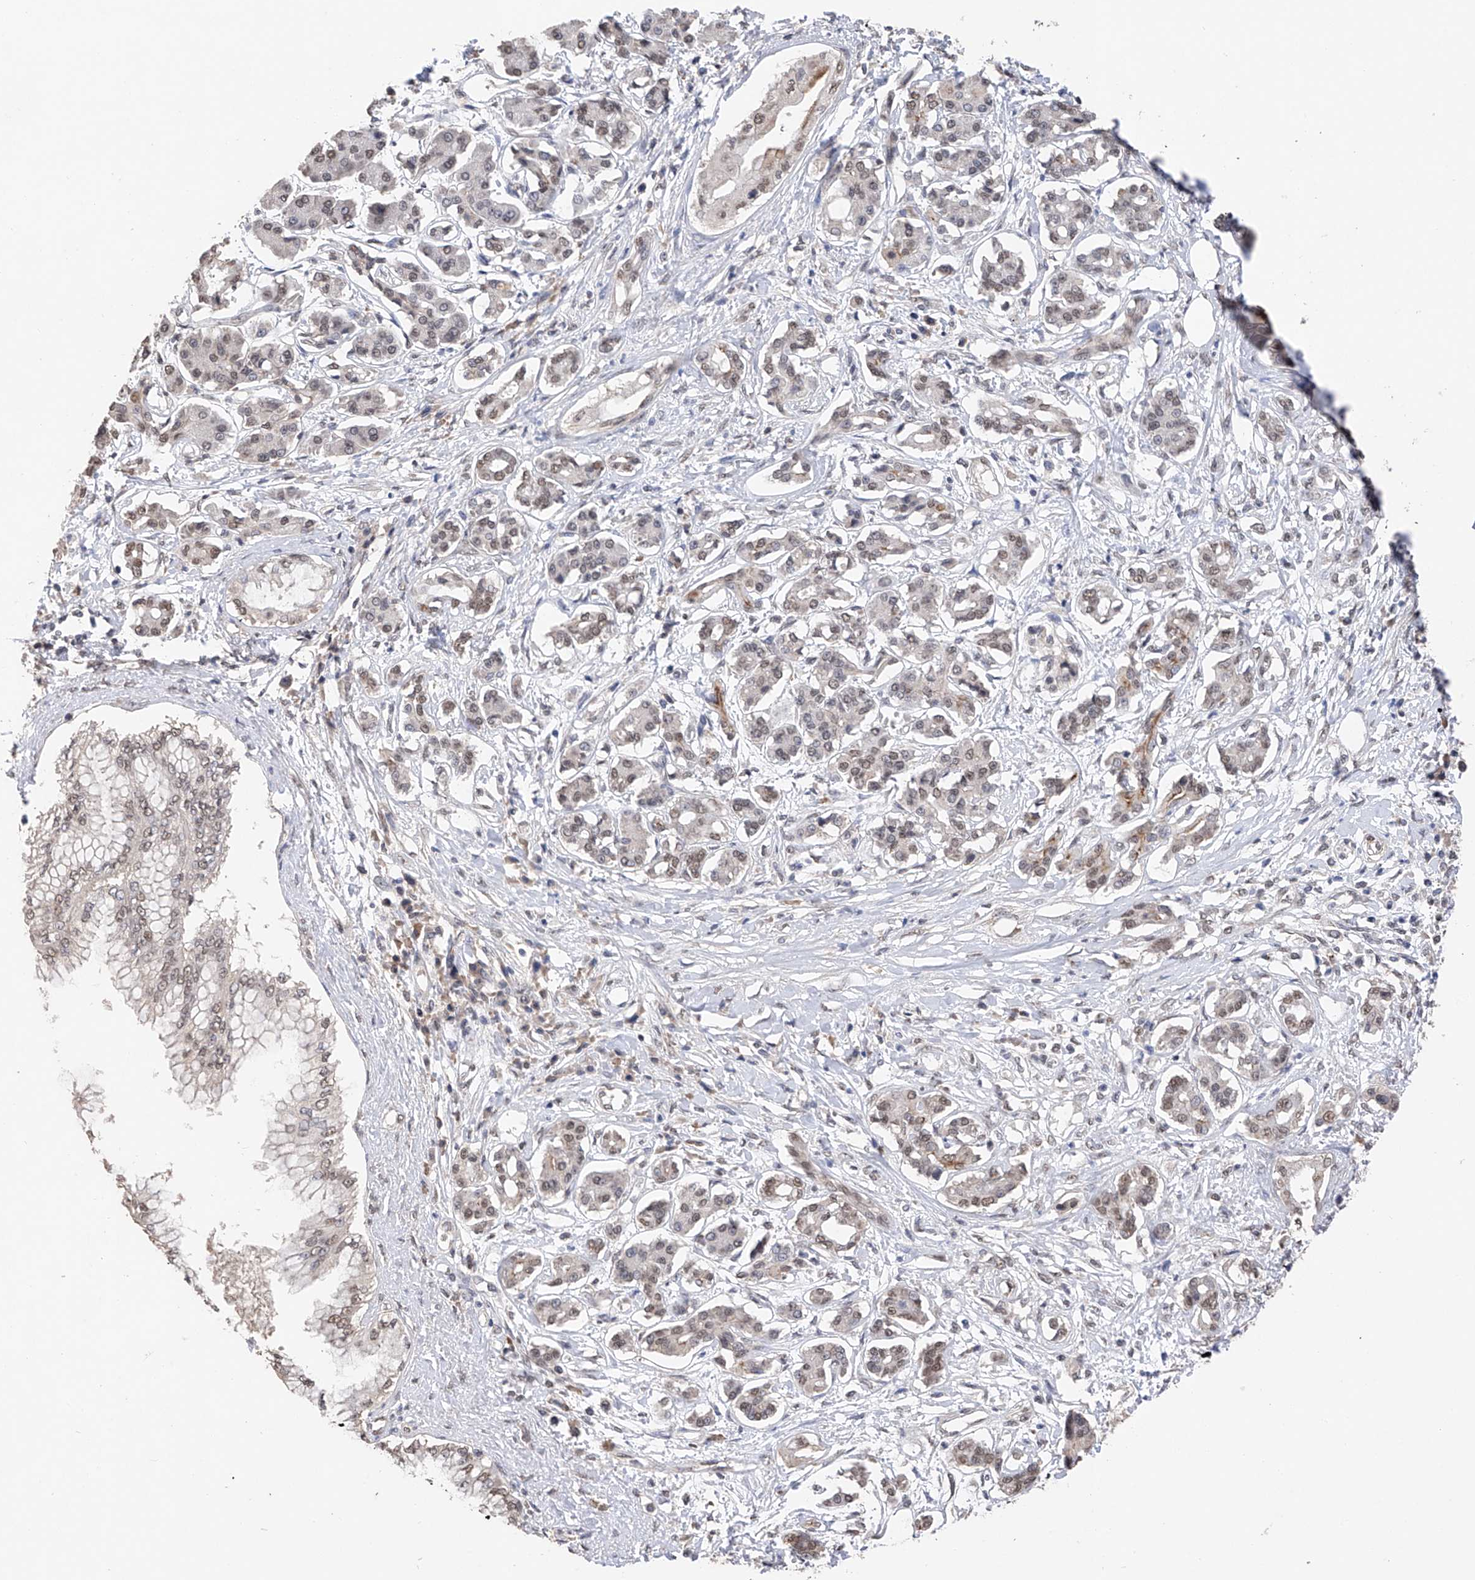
{"staining": {"intensity": "weak", "quantity": ">75%", "location": "nuclear"}, "tissue": "pancreatic cancer", "cell_type": "Tumor cells", "image_type": "cancer", "snomed": [{"axis": "morphology", "description": "Adenocarcinoma, NOS"}, {"axis": "topography", "description": "Pancreas"}], "caption": "This image shows immunohistochemistry staining of human adenocarcinoma (pancreatic), with low weak nuclear staining in about >75% of tumor cells.", "gene": "DMAP1", "patient": {"sex": "female", "age": 56}}